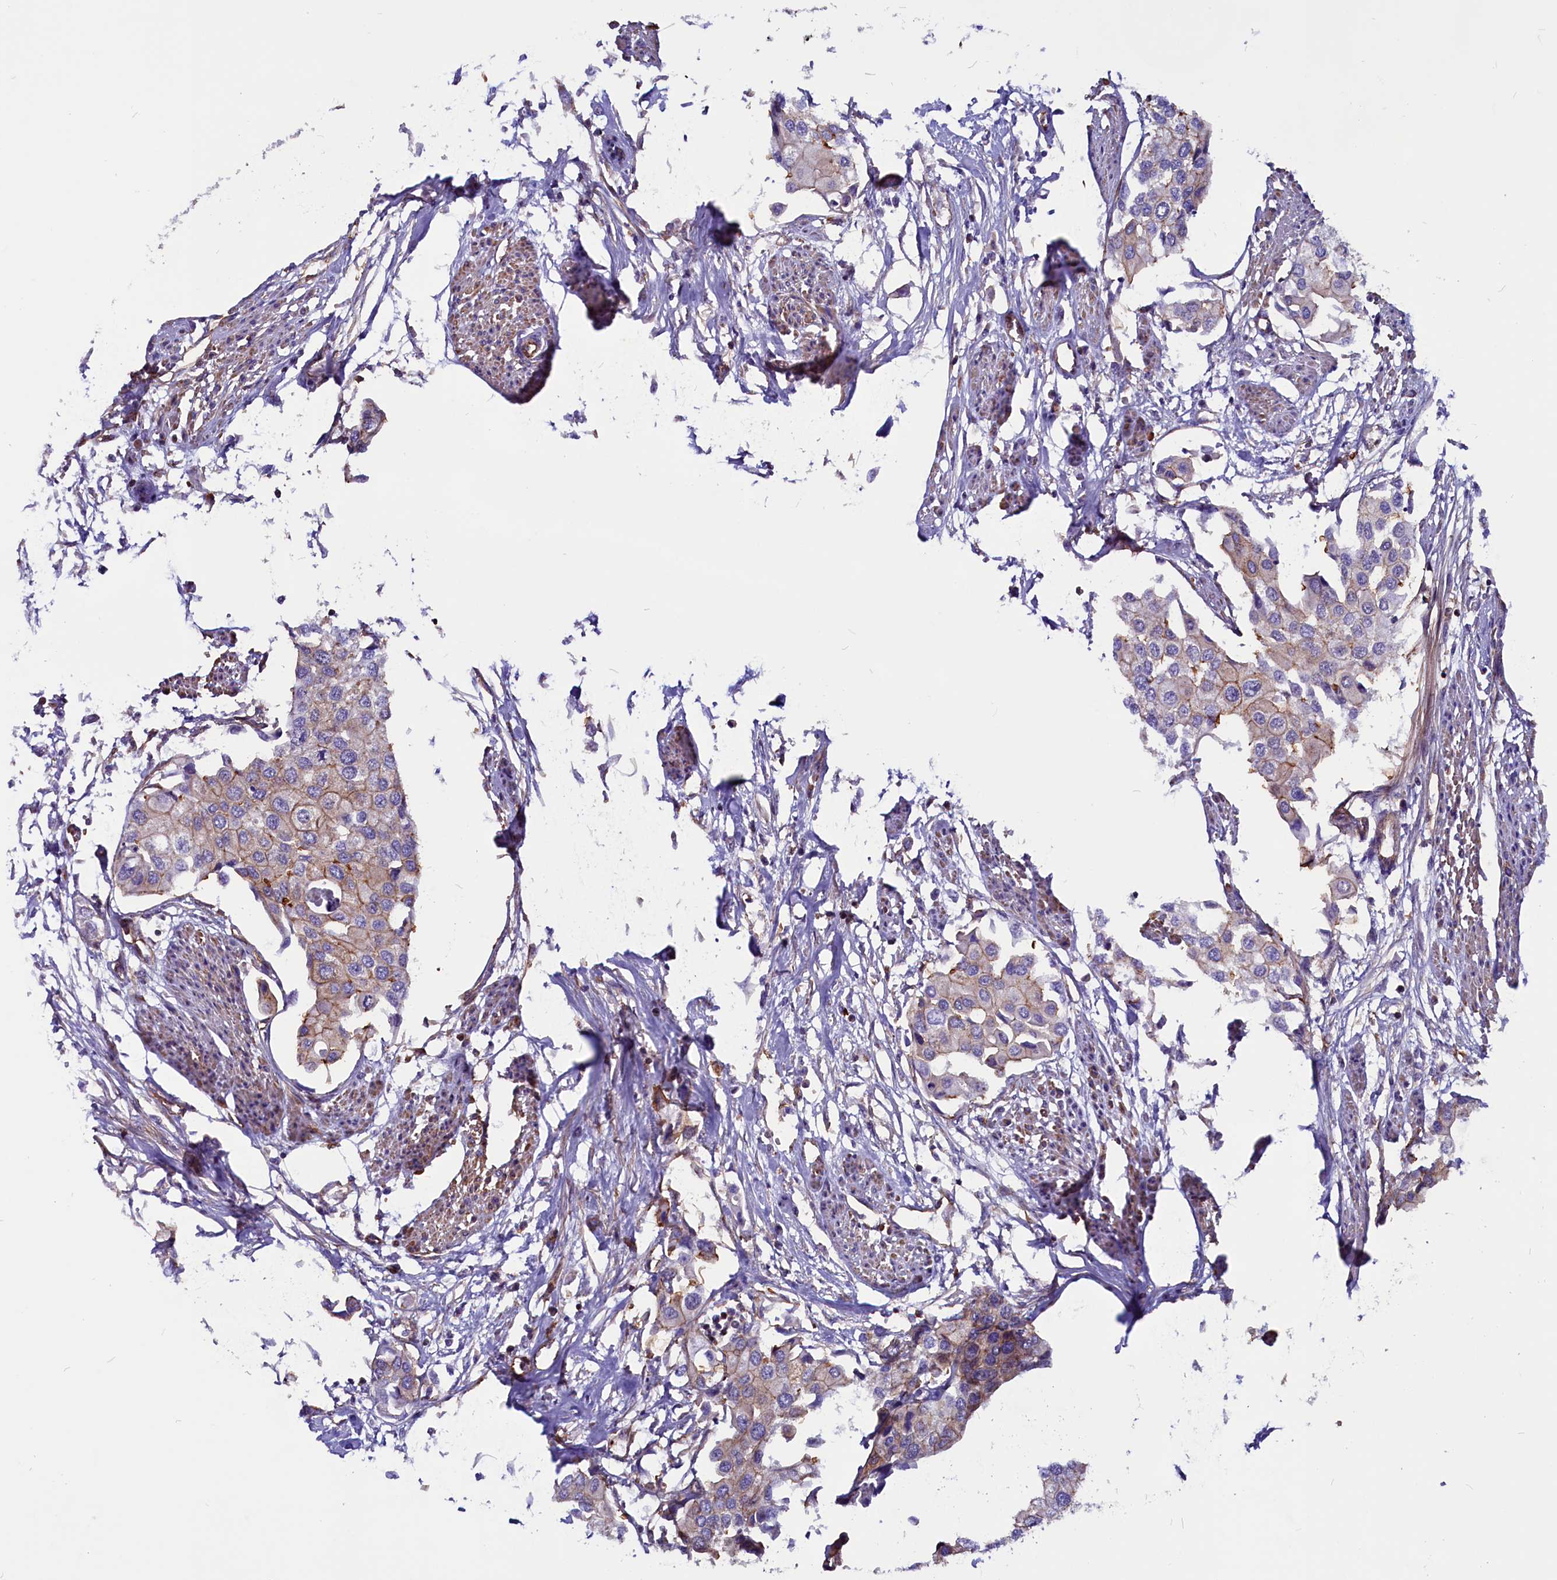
{"staining": {"intensity": "weak", "quantity": "25%-75%", "location": "cytoplasmic/membranous"}, "tissue": "urothelial cancer", "cell_type": "Tumor cells", "image_type": "cancer", "snomed": [{"axis": "morphology", "description": "Urothelial carcinoma, High grade"}, {"axis": "topography", "description": "Urinary bladder"}], "caption": "Human urothelial carcinoma (high-grade) stained with a brown dye exhibits weak cytoplasmic/membranous positive expression in approximately 25%-75% of tumor cells.", "gene": "ZNF749", "patient": {"sex": "male", "age": 64}}